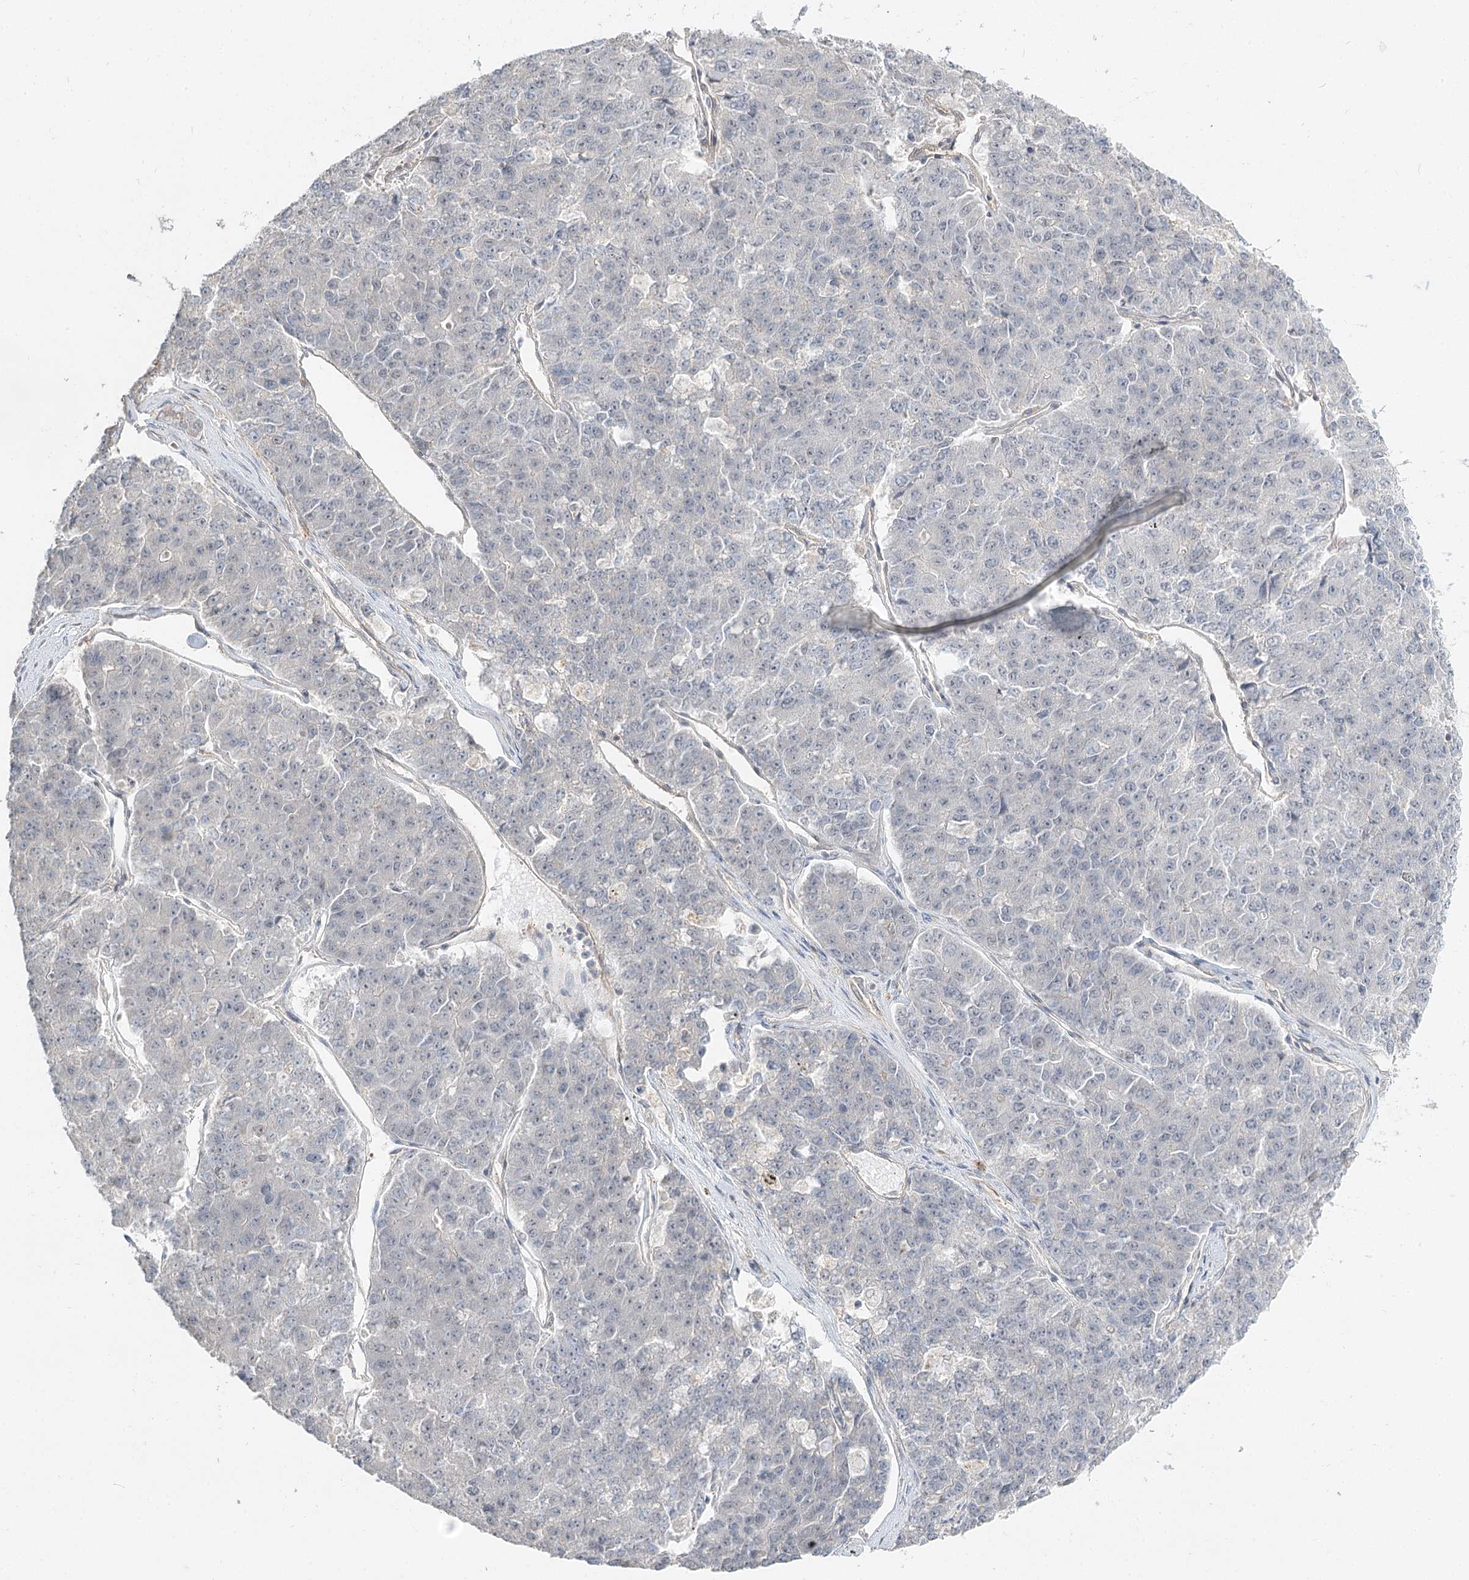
{"staining": {"intensity": "negative", "quantity": "none", "location": "none"}, "tissue": "pancreatic cancer", "cell_type": "Tumor cells", "image_type": "cancer", "snomed": [{"axis": "morphology", "description": "Adenocarcinoma, NOS"}, {"axis": "topography", "description": "Pancreas"}], "caption": "IHC photomicrograph of pancreatic adenocarcinoma stained for a protein (brown), which shows no expression in tumor cells. The staining is performed using DAB (3,3'-diaminobenzidine) brown chromogen with nuclei counter-stained in using hematoxylin.", "gene": "GUCY2C", "patient": {"sex": "male", "age": 50}}